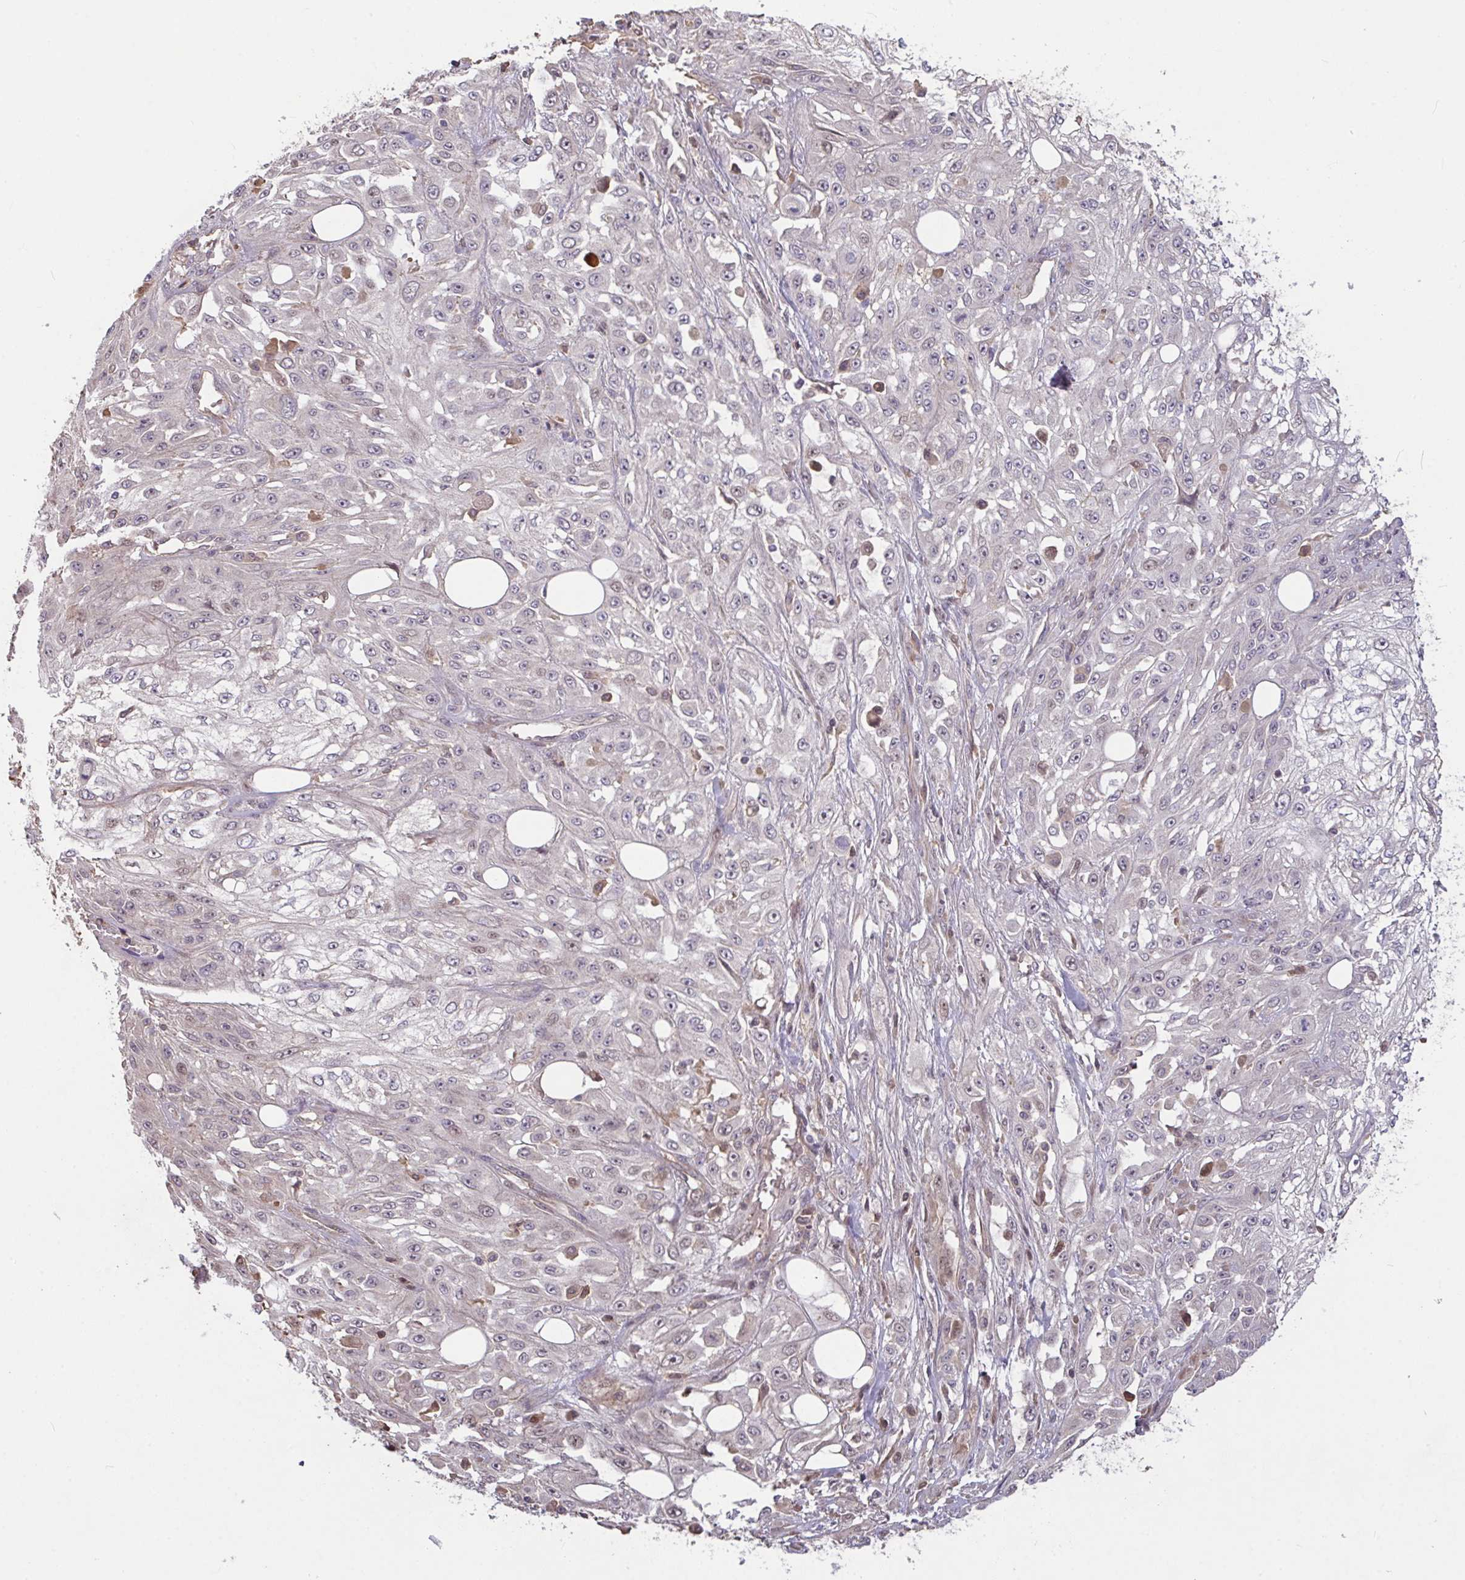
{"staining": {"intensity": "negative", "quantity": "none", "location": "none"}, "tissue": "skin cancer", "cell_type": "Tumor cells", "image_type": "cancer", "snomed": [{"axis": "morphology", "description": "Squamous cell carcinoma, NOS"}, {"axis": "morphology", "description": "Squamous cell carcinoma, metastatic, NOS"}, {"axis": "topography", "description": "Skin"}, {"axis": "topography", "description": "Lymph node"}], "caption": "Immunohistochemistry micrograph of human skin metastatic squamous cell carcinoma stained for a protein (brown), which demonstrates no expression in tumor cells.", "gene": "FCER1A", "patient": {"sex": "male", "age": 75}}